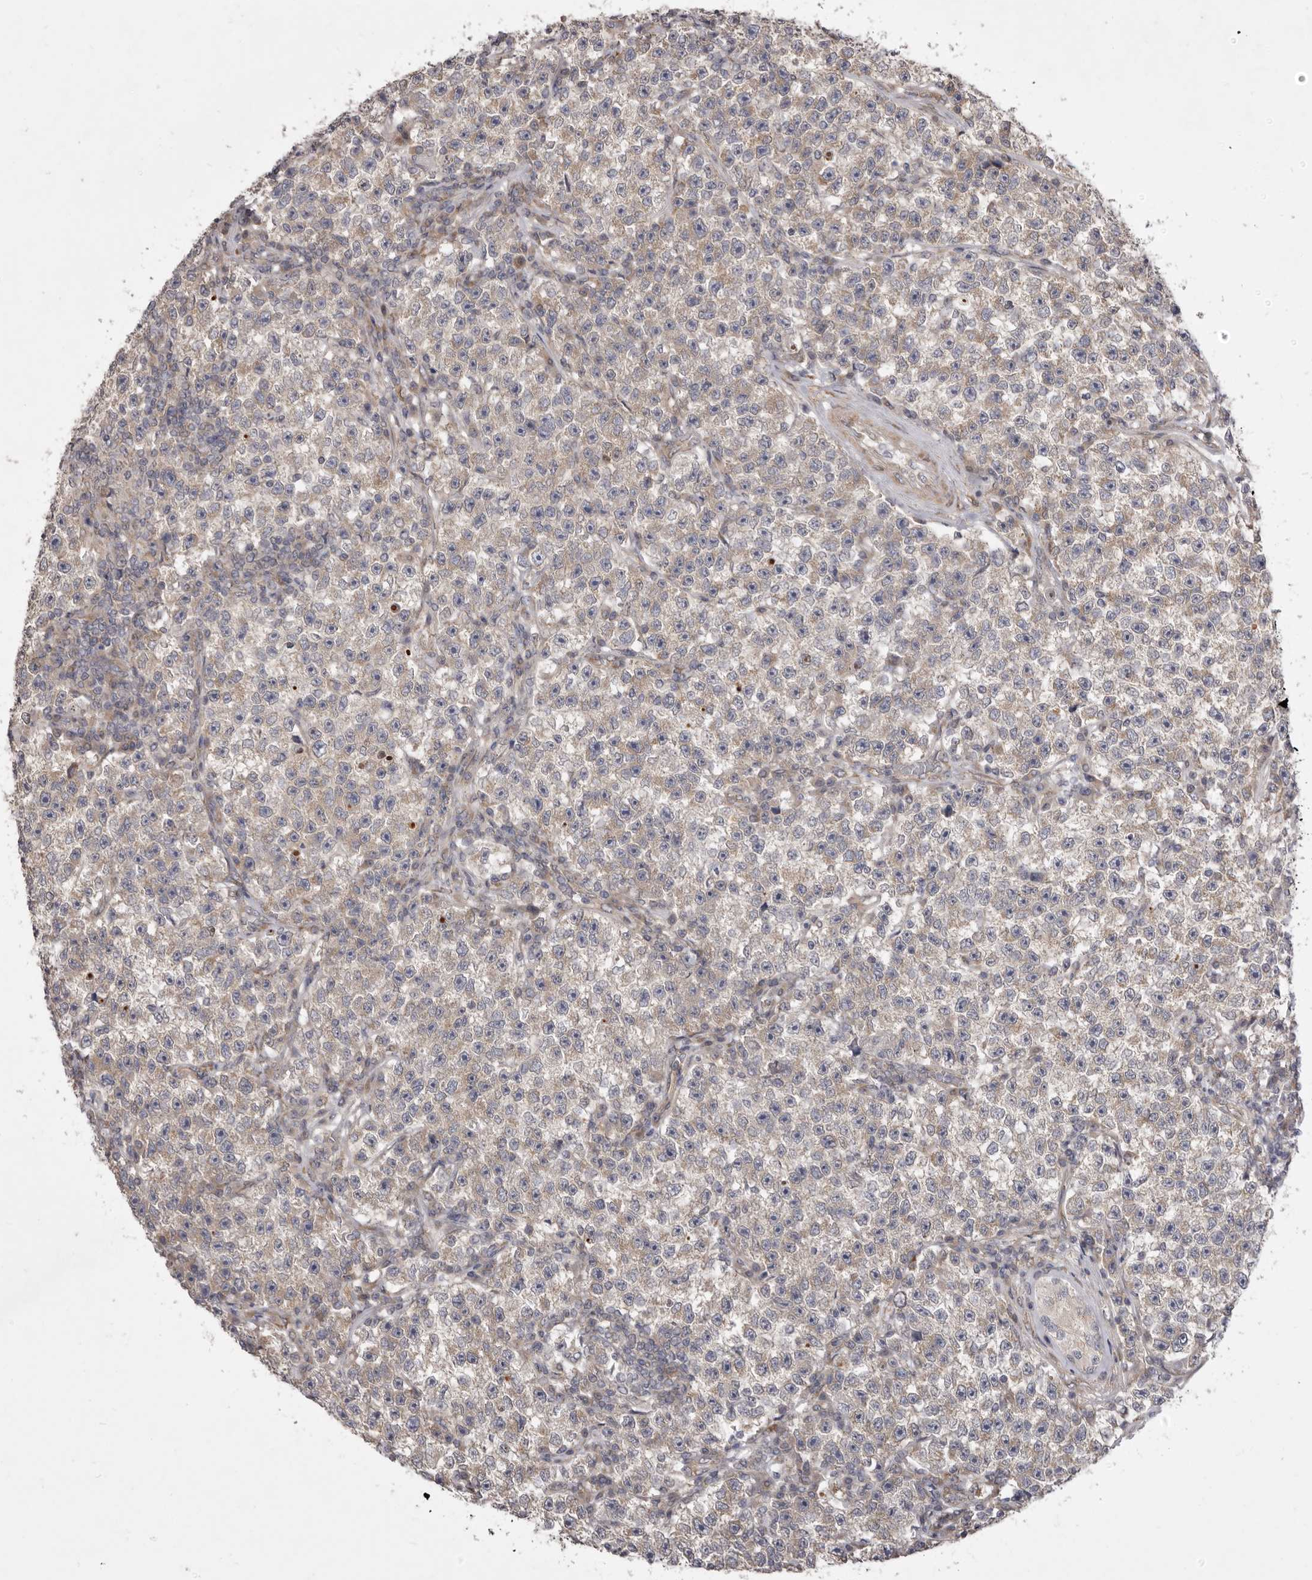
{"staining": {"intensity": "negative", "quantity": "none", "location": "none"}, "tissue": "testis cancer", "cell_type": "Tumor cells", "image_type": "cancer", "snomed": [{"axis": "morphology", "description": "Seminoma, NOS"}, {"axis": "topography", "description": "Testis"}], "caption": "Seminoma (testis) was stained to show a protein in brown. There is no significant staining in tumor cells.", "gene": "TBC1D8B", "patient": {"sex": "male", "age": 22}}